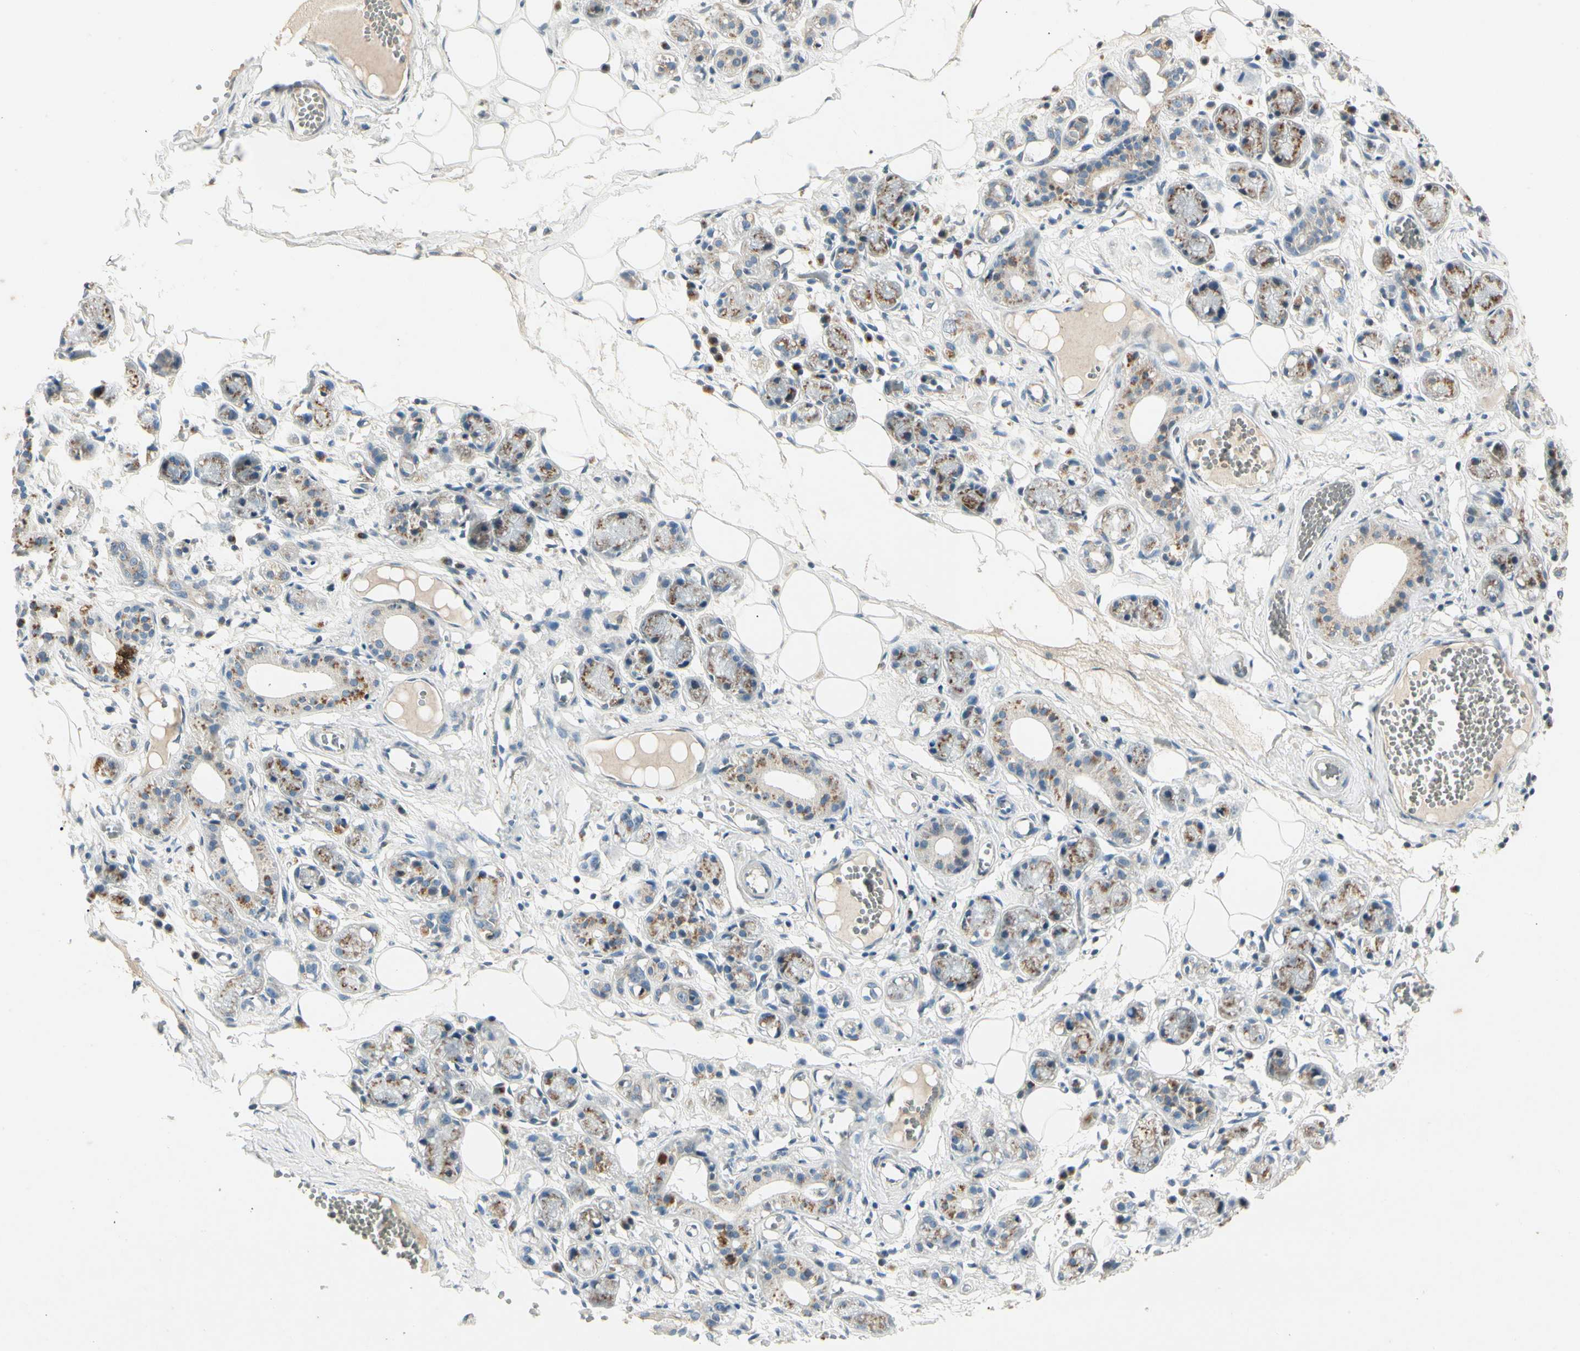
{"staining": {"intensity": "moderate", "quantity": "25%-75%", "location": "cytoplasmic/membranous"}, "tissue": "adipose tissue", "cell_type": "Adipocytes", "image_type": "normal", "snomed": [{"axis": "morphology", "description": "Normal tissue, NOS"}, {"axis": "morphology", "description": "Inflammation, NOS"}, {"axis": "topography", "description": "Vascular tissue"}, {"axis": "topography", "description": "Salivary gland"}], "caption": "Immunohistochemical staining of normal human adipose tissue shows medium levels of moderate cytoplasmic/membranous expression in approximately 25%-75% of adipocytes.", "gene": "ABCA3", "patient": {"sex": "female", "age": 75}}